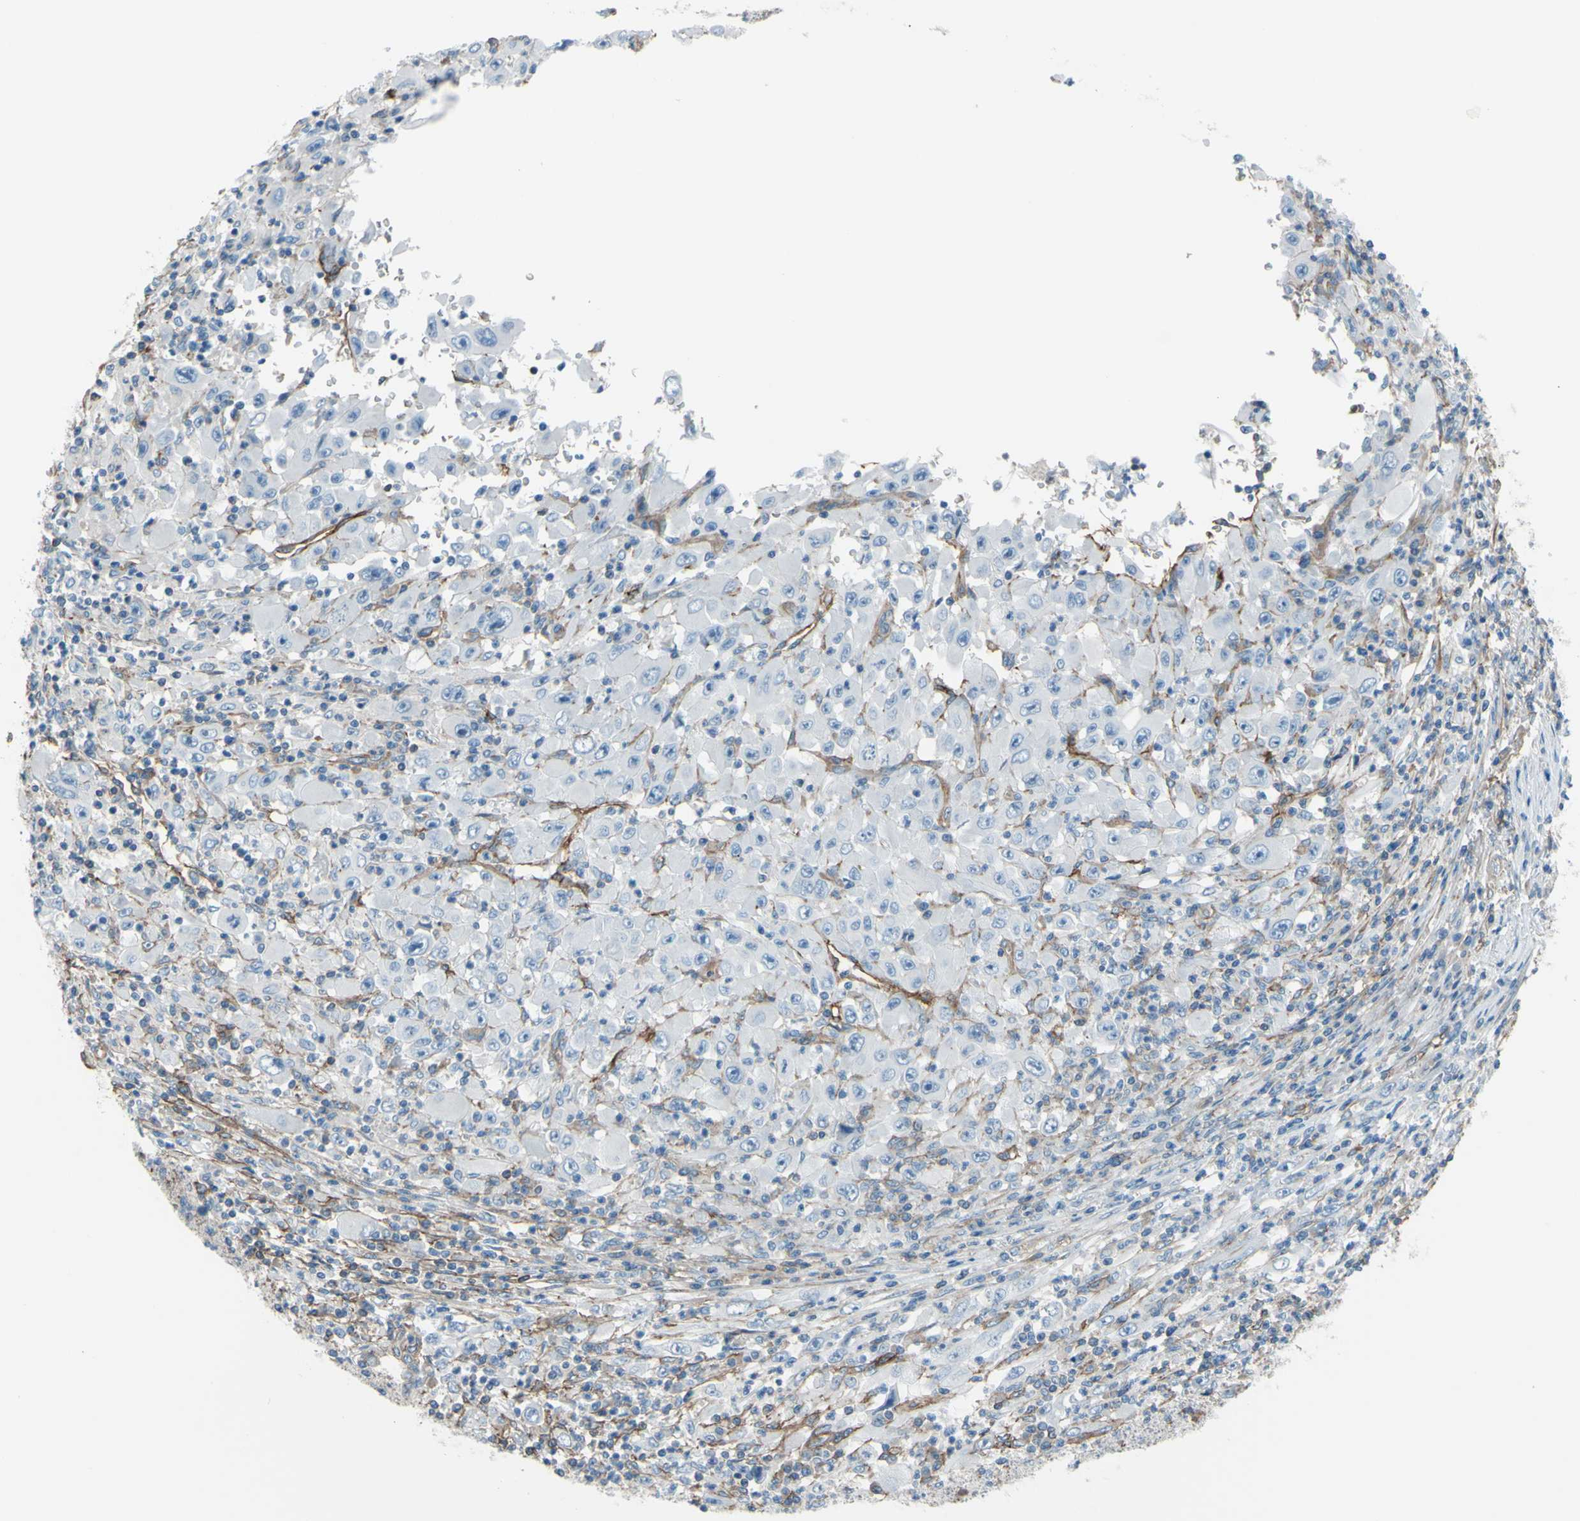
{"staining": {"intensity": "negative", "quantity": "none", "location": "none"}, "tissue": "melanoma", "cell_type": "Tumor cells", "image_type": "cancer", "snomed": [{"axis": "morphology", "description": "Malignant melanoma, Metastatic site"}, {"axis": "topography", "description": "Skin"}], "caption": "An IHC micrograph of melanoma is shown. There is no staining in tumor cells of melanoma. The staining was performed using DAB to visualize the protein expression in brown, while the nuclei were stained in blue with hematoxylin (Magnification: 20x).", "gene": "ADD1", "patient": {"sex": "female", "age": 56}}